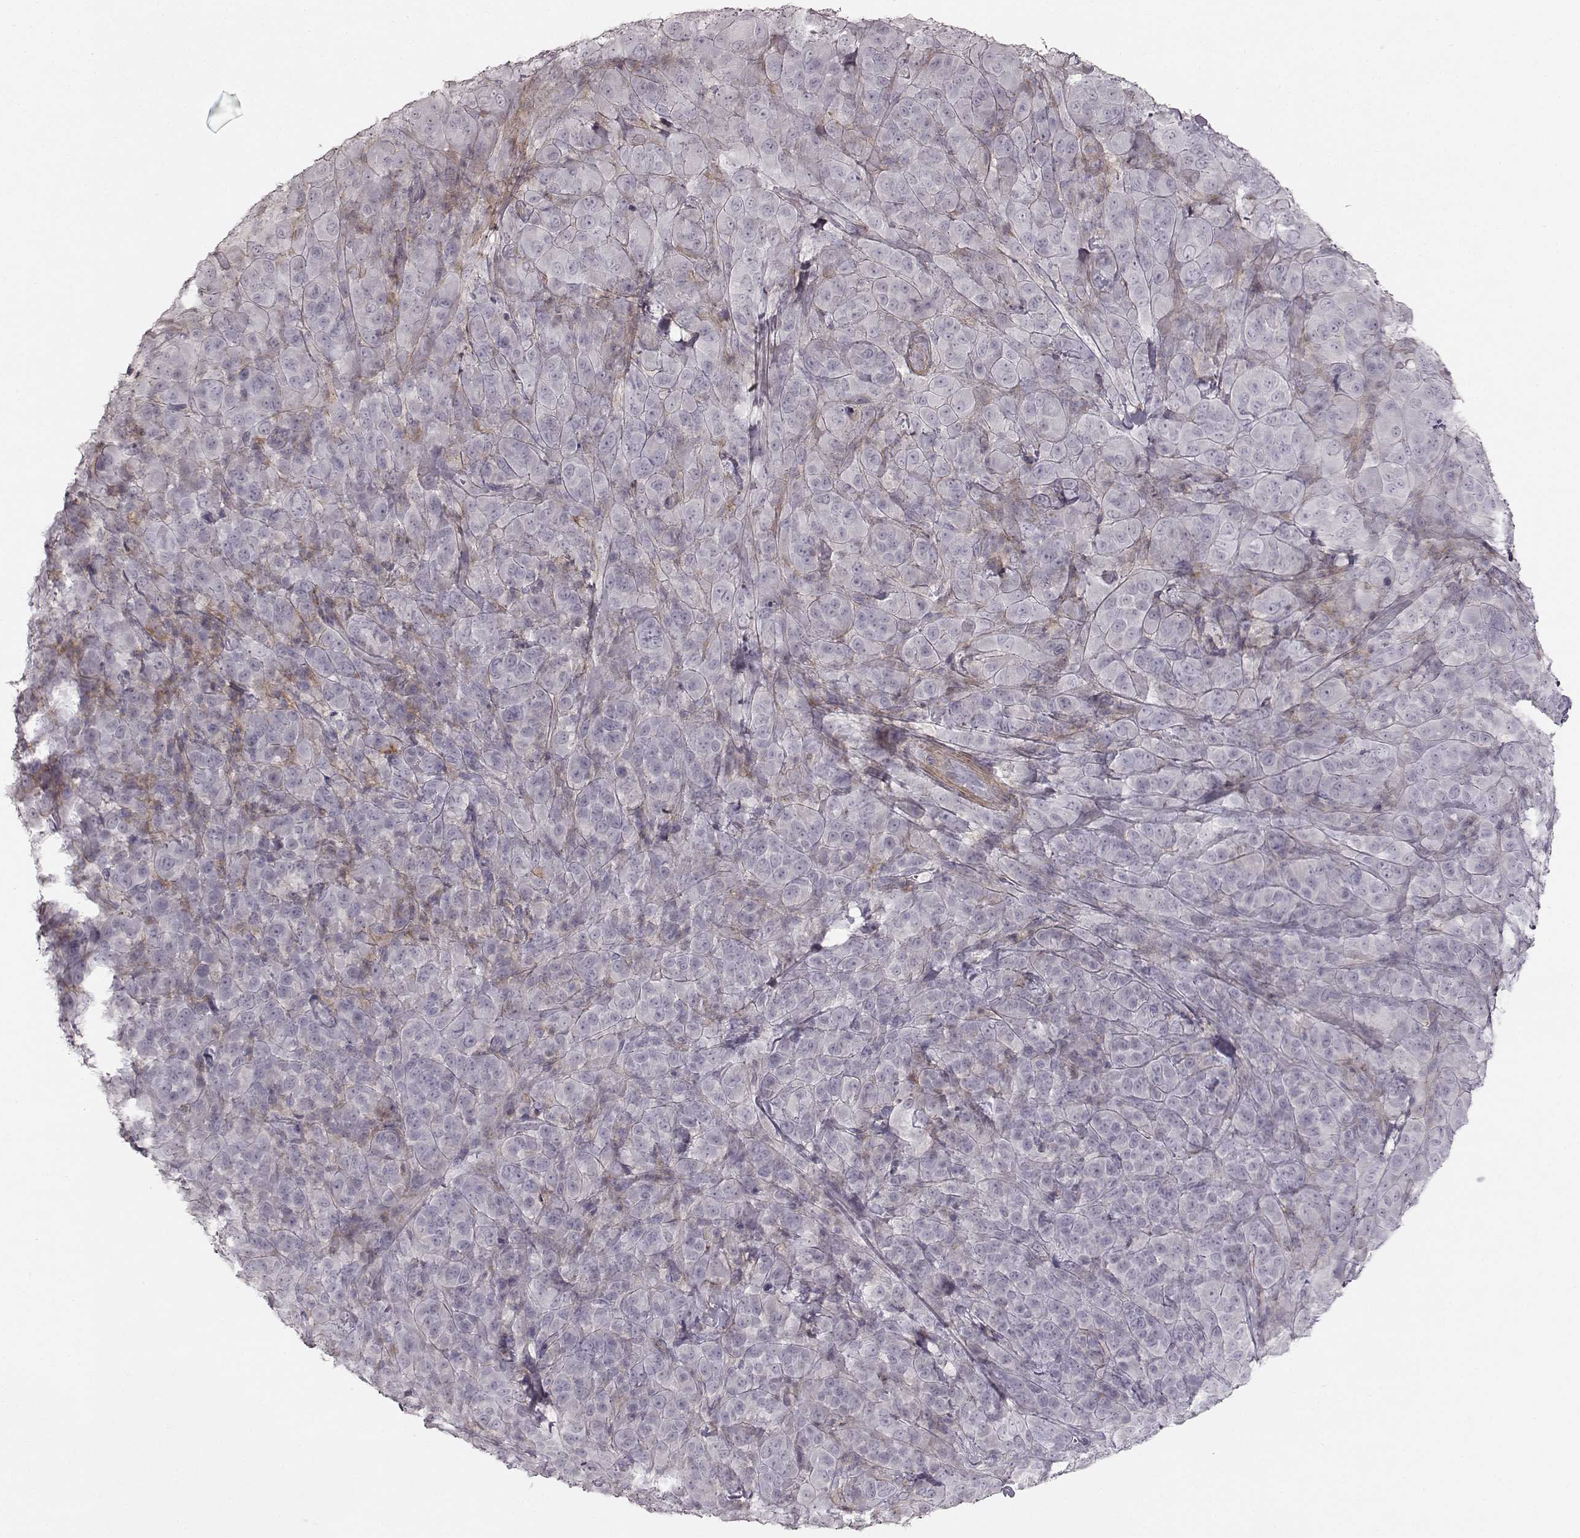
{"staining": {"intensity": "negative", "quantity": "none", "location": "none"}, "tissue": "melanoma", "cell_type": "Tumor cells", "image_type": "cancer", "snomed": [{"axis": "morphology", "description": "Malignant melanoma, NOS"}, {"axis": "topography", "description": "Skin"}], "caption": "This is an IHC photomicrograph of malignant melanoma. There is no expression in tumor cells.", "gene": "PRLHR", "patient": {"sex": "female", "age": 87}}